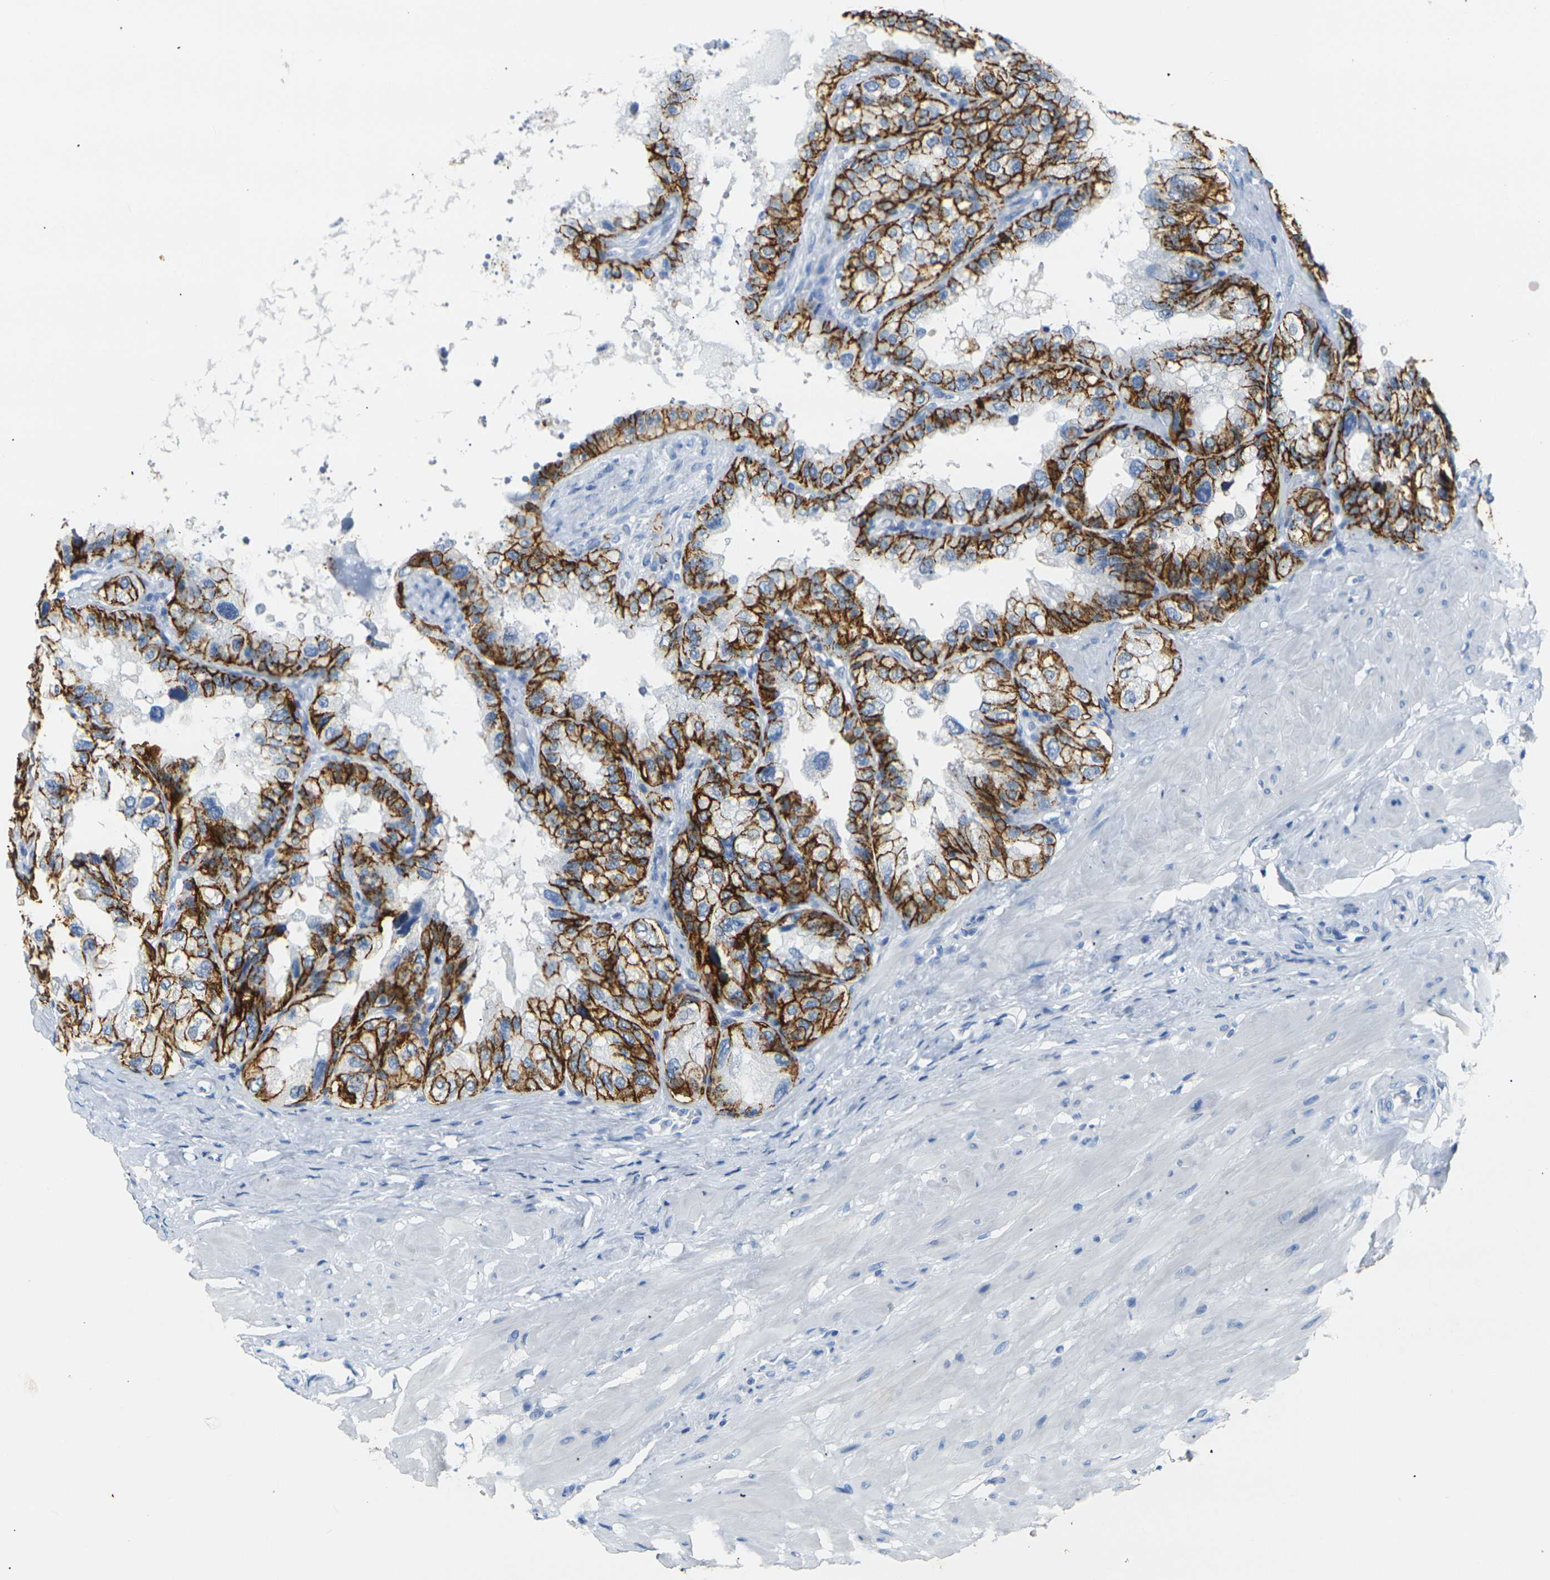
{"staining": {"intensity": "strong", "quantity": ">75%", "location": "cytoplasmic/membranous"}, "tissue": "seminal vesicle", "cell_type": "Glandular cells", "image_type": "normal", "snomed": [{"axis": "morphology", "description": "Normal tissue, NOS"}, {"axis": "topography", "description": "Seminal veicle"}], "caption": "Immunohistochemical staining of unremarkable human seminal vesicle shows high levels of strong cytoplasmic/membranous positivity in approximately >75% of glandular cells.", "gene": "CLDN7", "patient": {"sex": "male", "age": 68}}